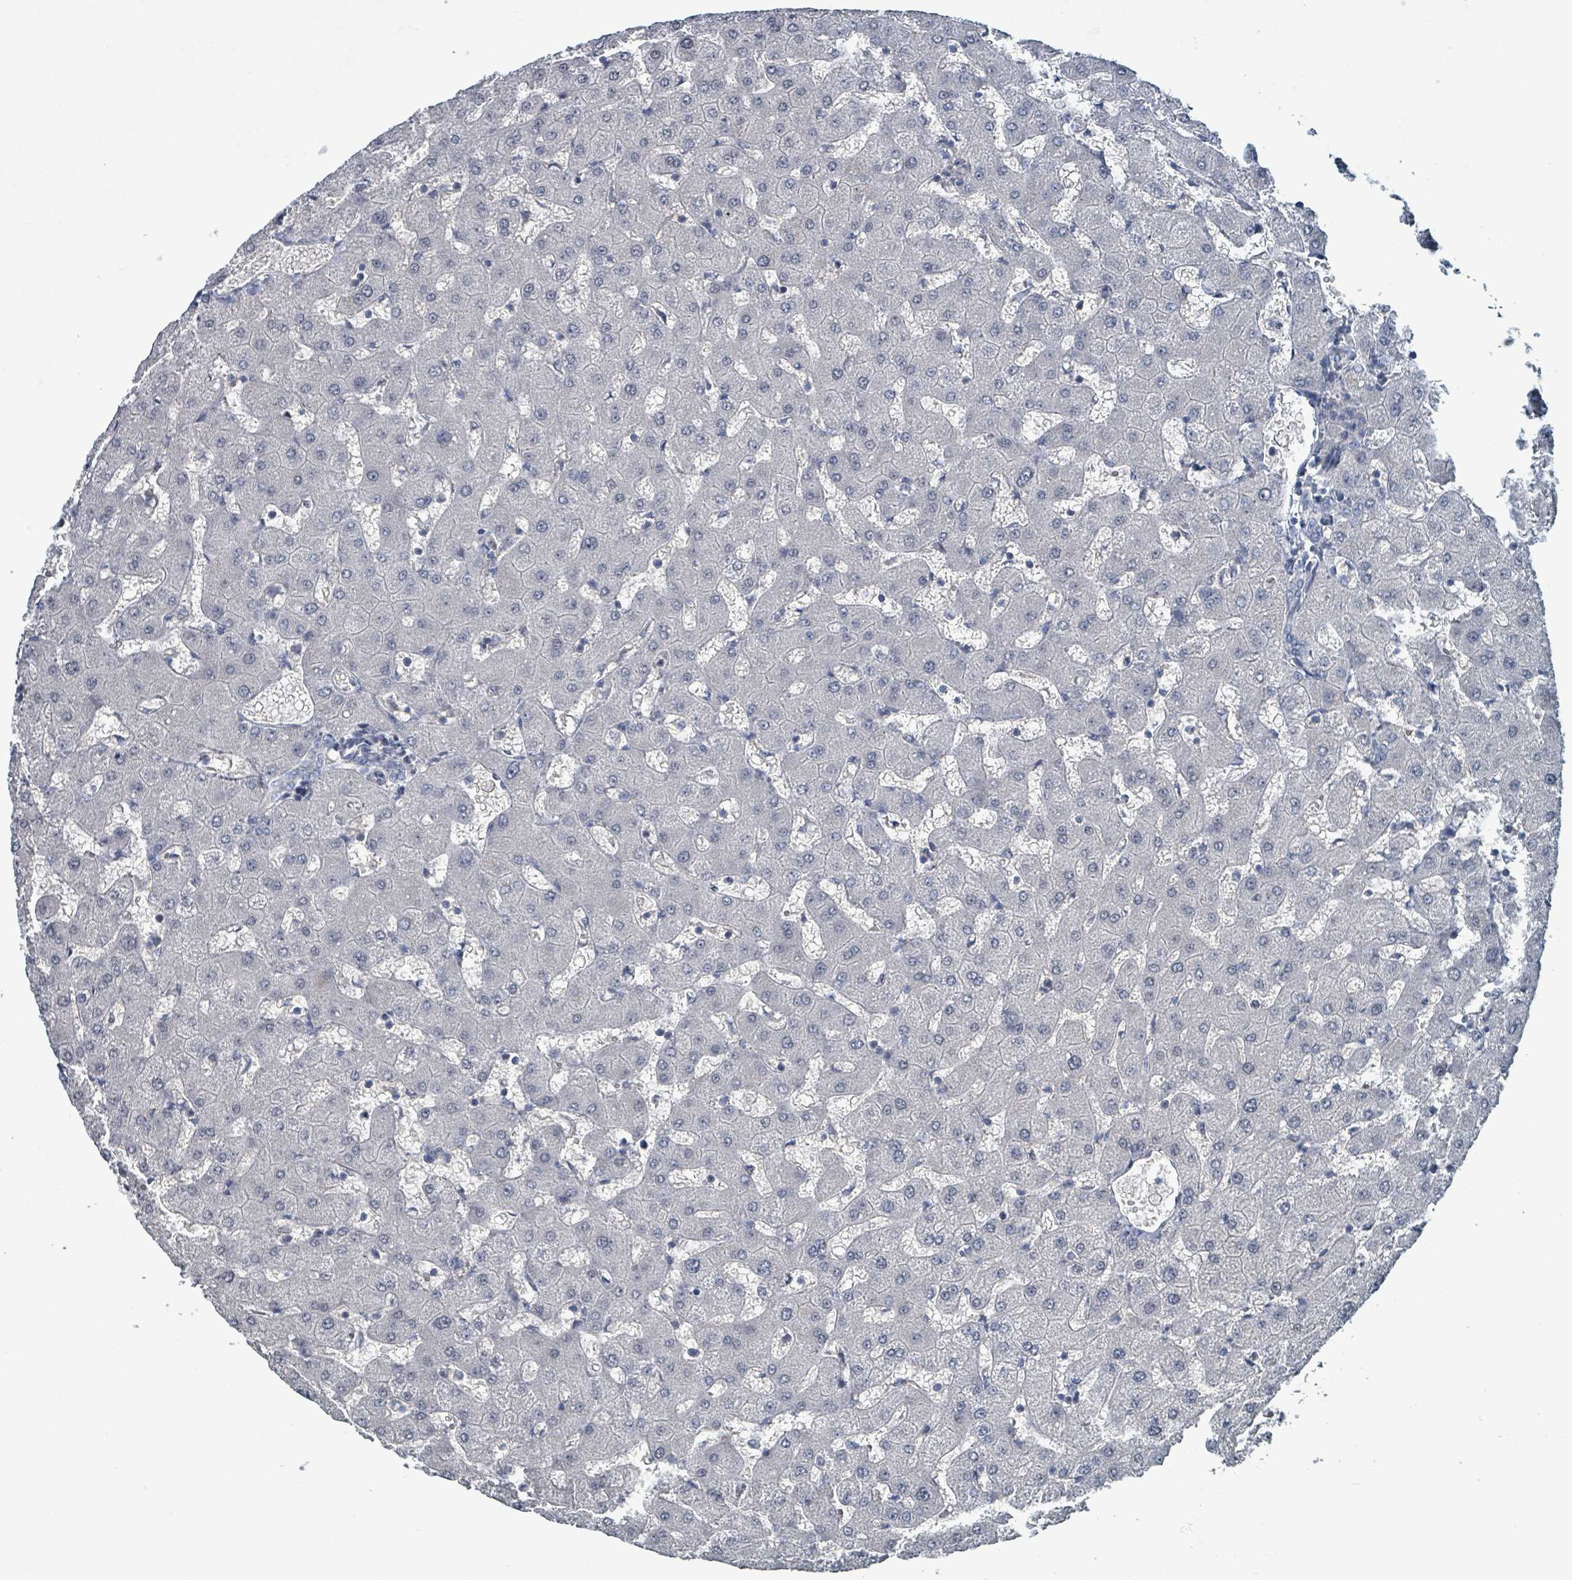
{"staining": {"intensity": "negative", "quantity": "none", "location": "none"}, "tissue": "liver", "cell_type": "Cholangiocytes", "image_type": "normal", "snomed": [{"axis": "morphology", "description": "Normal tissue, NOS"}, {"axis": "topography", "description": "Liver"}], "caption": "IHC histopathology image of benign liver: human liver stained with DAB demonstrates no significant protein positivity in cholangiocytes.", "gene": "BIVM", "patient": {"sex": "female", "age": 63}}